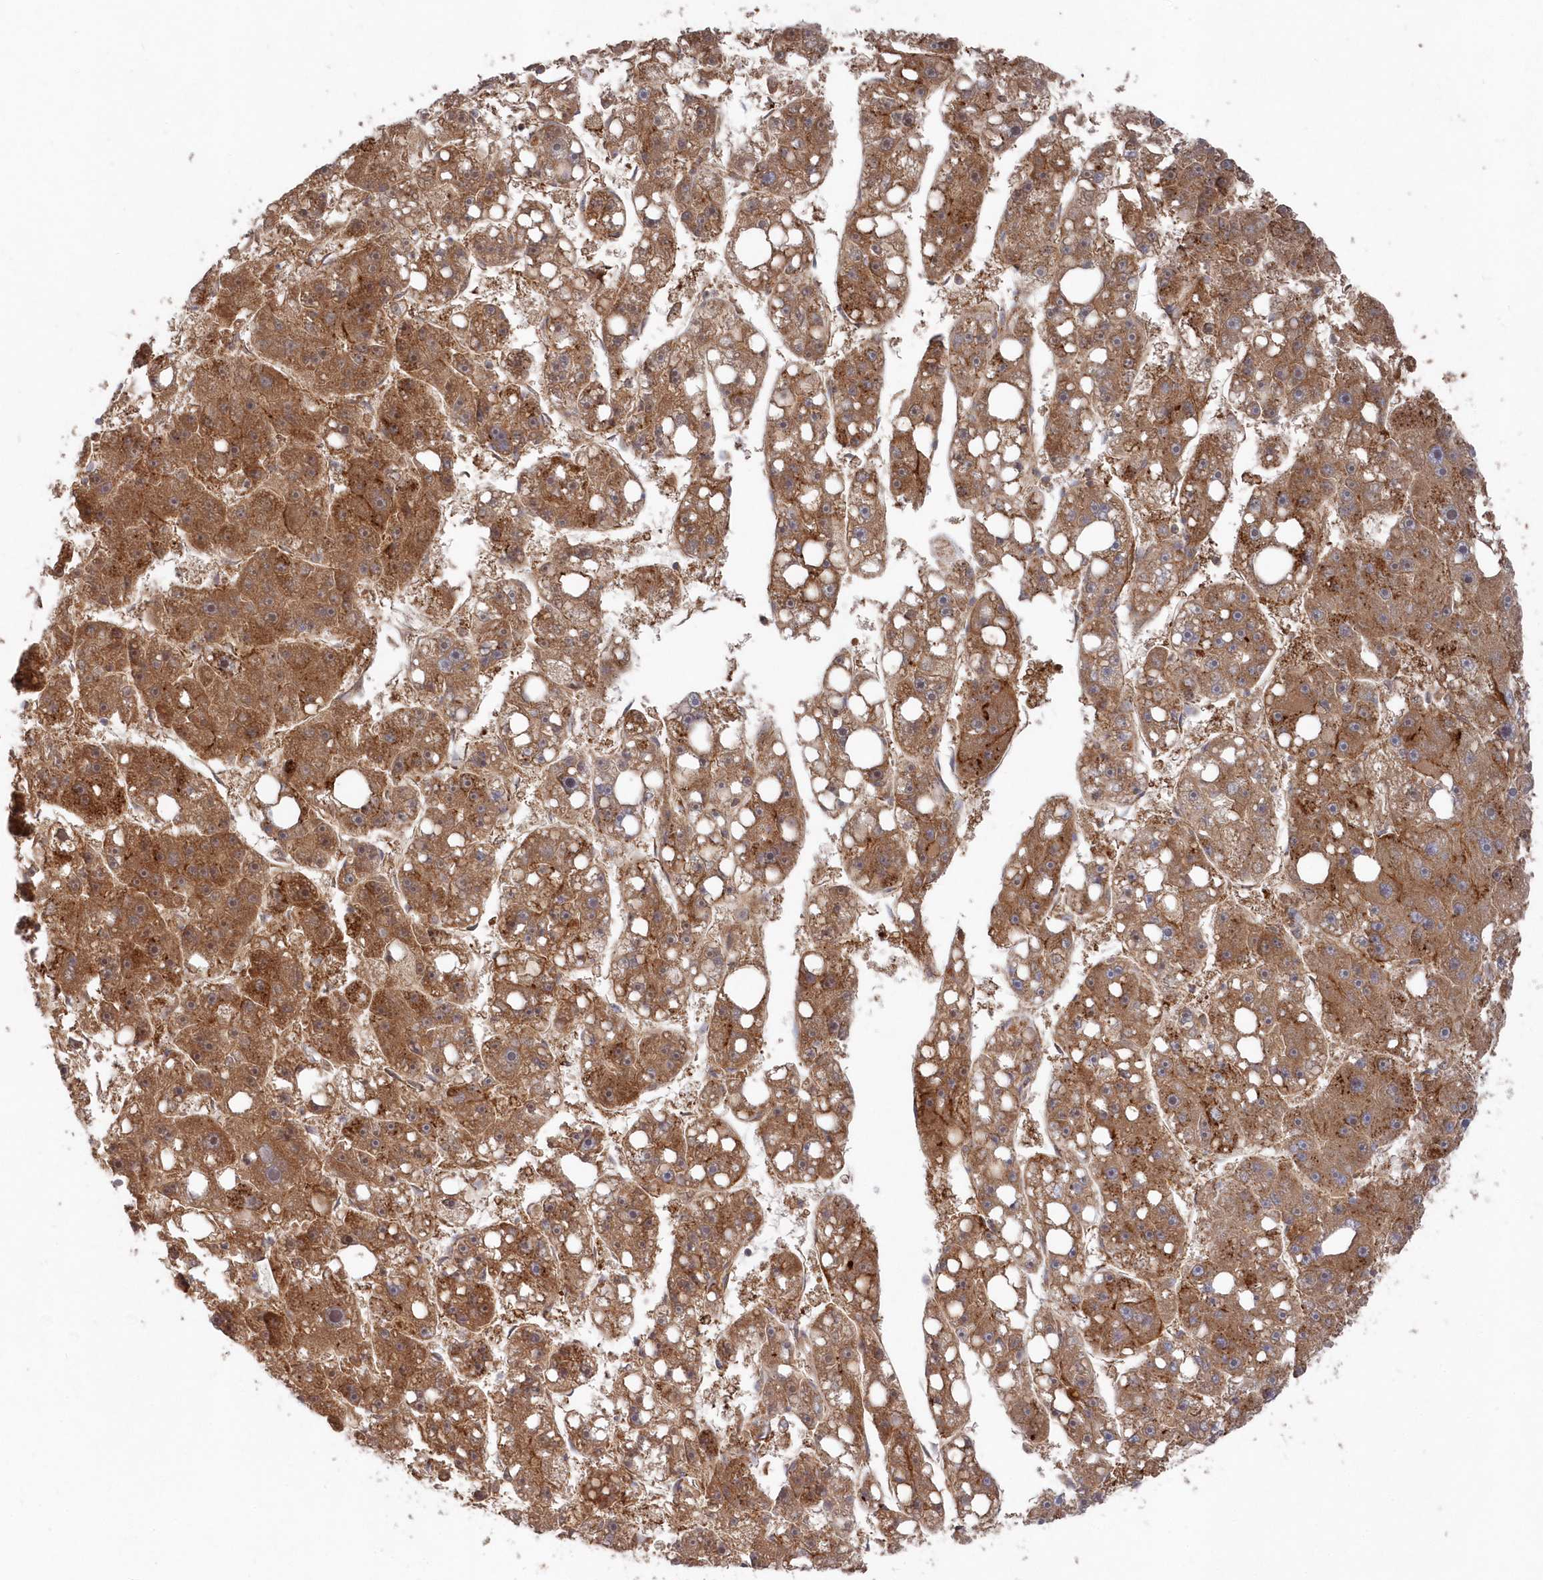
{"staining": {"intensity": "moderate", "quantity": ">75%", "location": "cytoplasmic/membranous"}, "tissue": "liver cancer", "cell_type": "Tumor cells", "image_type": "cancer", "snomed": [{"axis": "morphology", "description": "Carcinoma, Hepatocellular, NOS"}, {"axis": "topography", "description": "Liver"}], "caption": "A brown stain highlights moderate cytoplasmic/membranous staining of a protein in human liver cancer tumor cells.", "gene": "ABHD14B", "patient": {"sex": "female", "age": 61}}